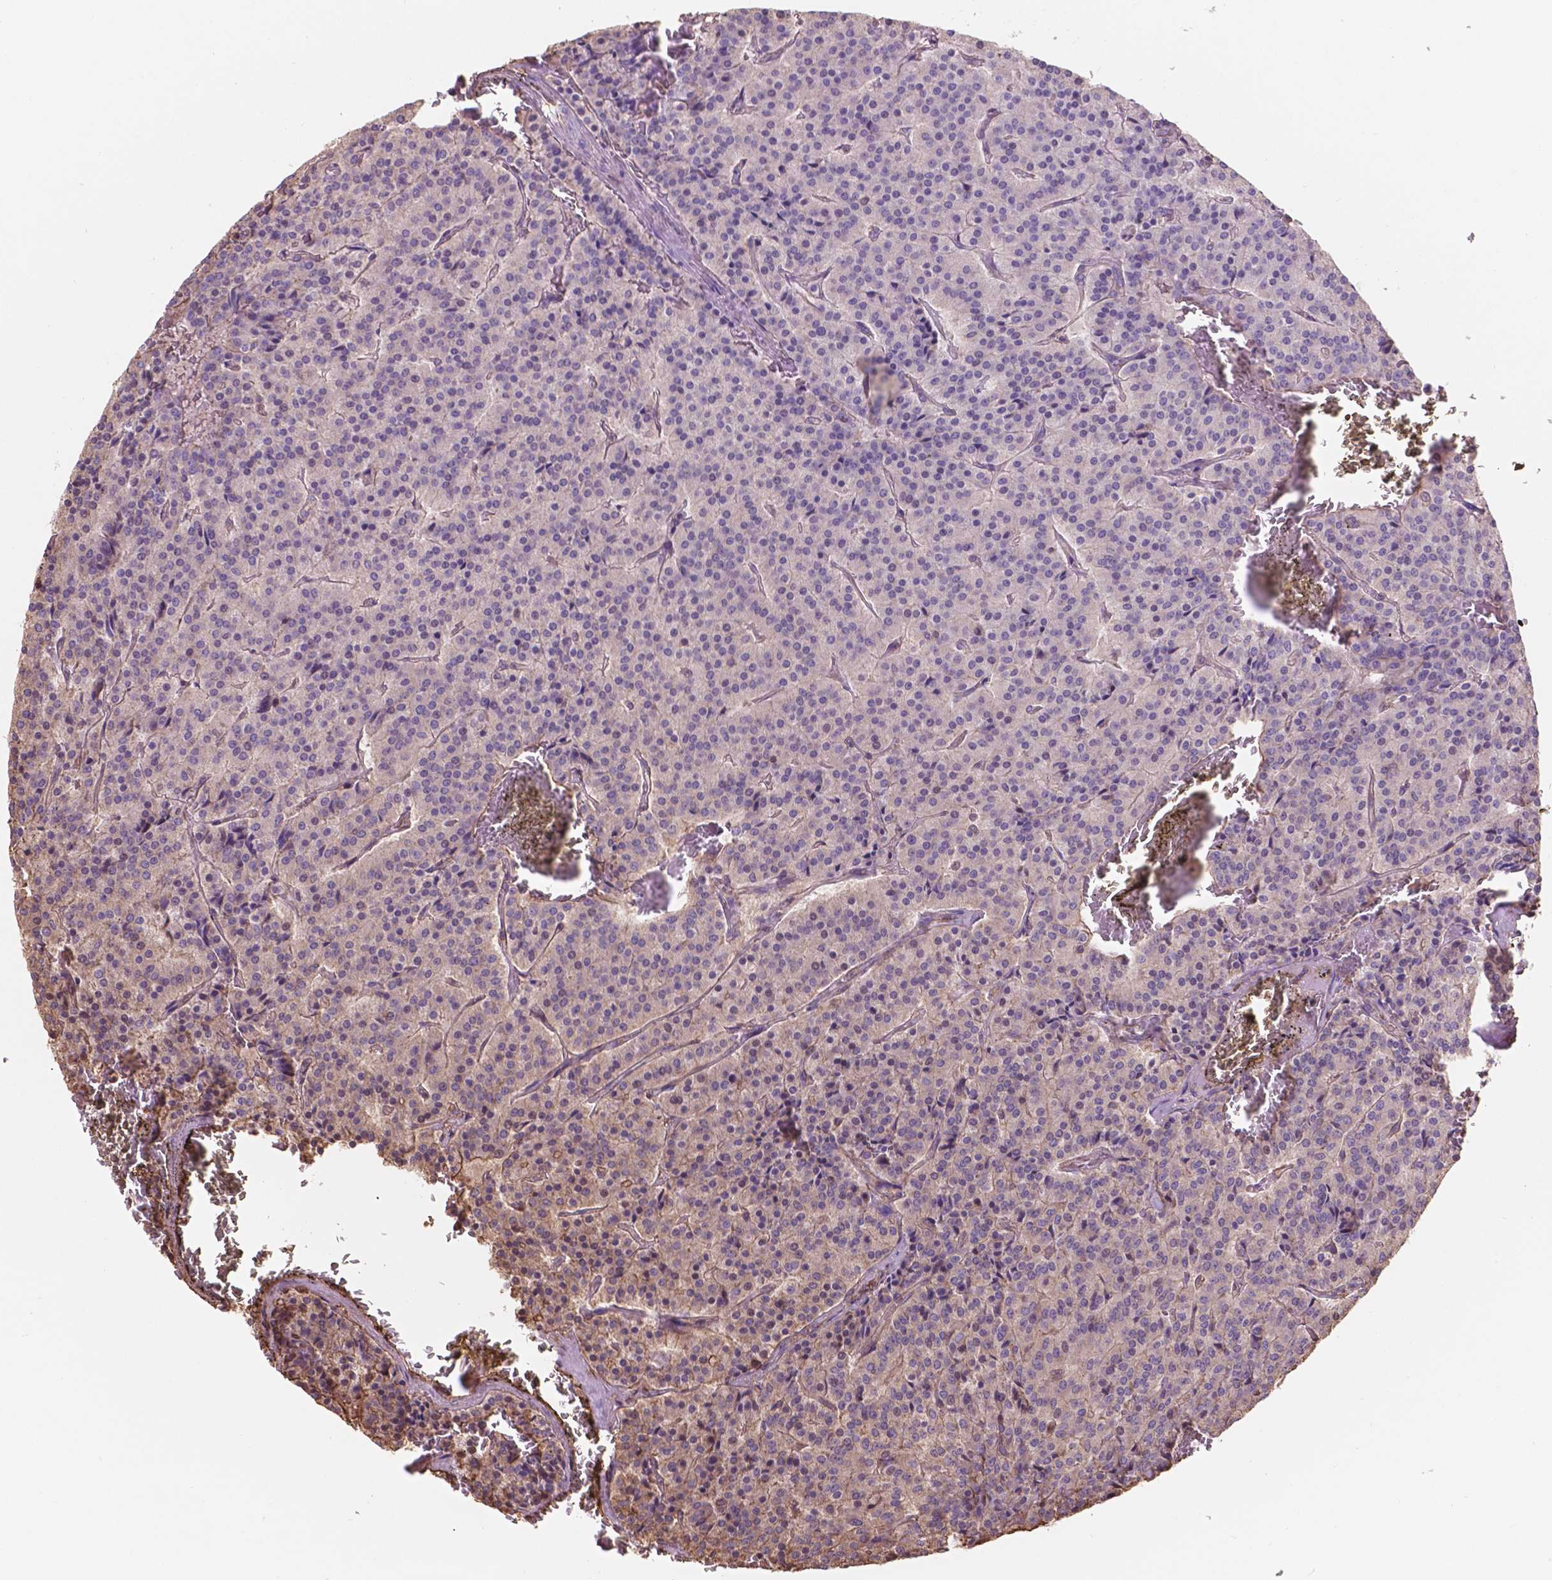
{"staining": {"intensity": "weak", "quantity": "25%-75%", "location": "cytoplasmic/membranous"}, "tissue": "carcinoid", "cell_type": "Tumor cells", "image_type": "cancer", "snomed": [{"axis": "morphology", "description": "Carcinoid, malignant, NOS"}, {"axis": "topography", "description": "Lung"}], "caption": "IHC of carcinoid displays low levels of weak cytoplasmic/membranous staining in approximately 25%-75% of tumor cells.", "gene": "NIPA2", "patient": {"sex": "male", "age": 70}}